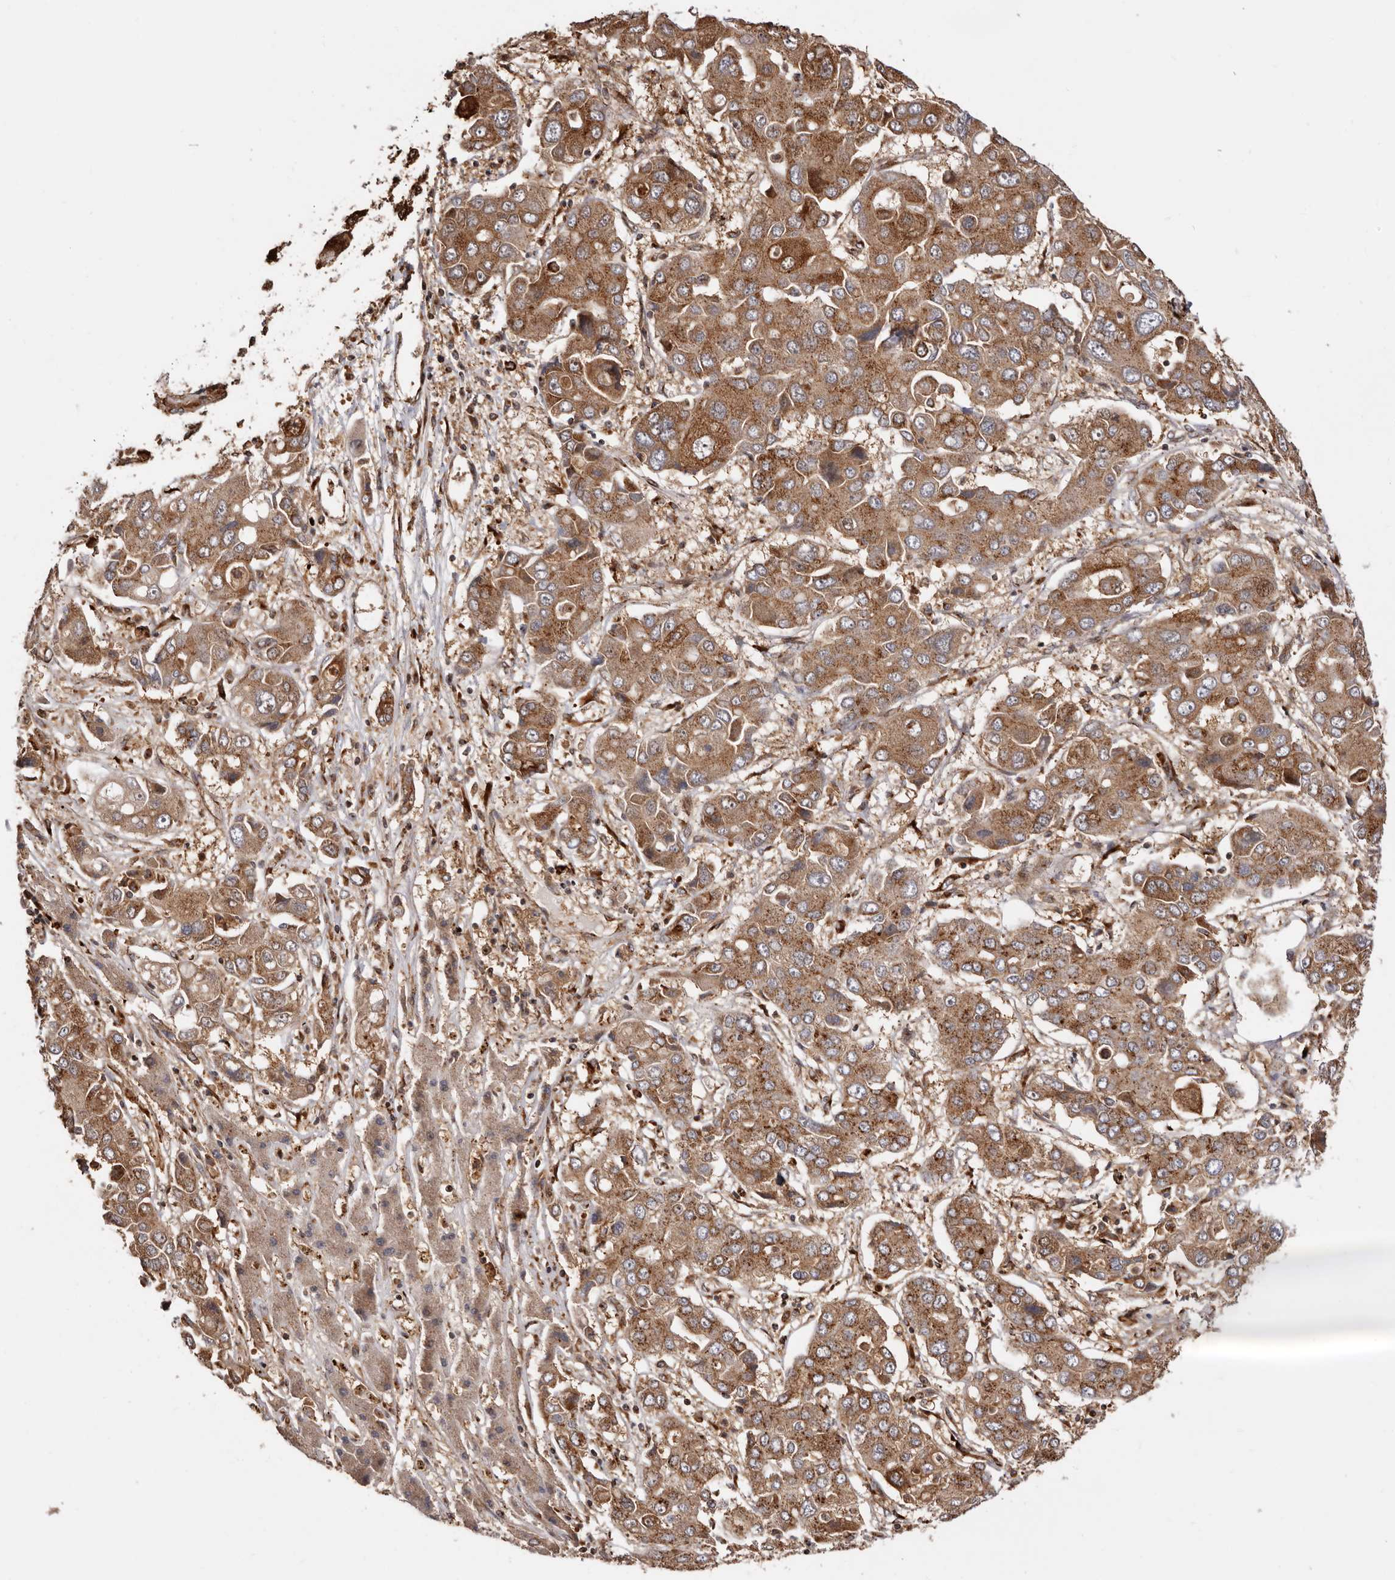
{"staining": {"intensity": "strong", "quantity": ">75%", "location": "cytoplasmic/membranous"}, "tissue": "liver cancer", "cell_type": "Tumor cells", "image_type": "cancer", "snomed": [{"axis": "morphology", "description": "Cholangiocarcinoma"}, {"axis": "topography", "description": "Liver"}], "caption": "A high amount of strong cytoplasmic/membranous staining is identified in about >75% of tumor cells in cholangiocarcinoma (liver) tissue. The protein of interest is shown in brown color, while the nuclei are stained blue.", "gene": "GPR27", "patient": {"sex": "male", "age": 67}}